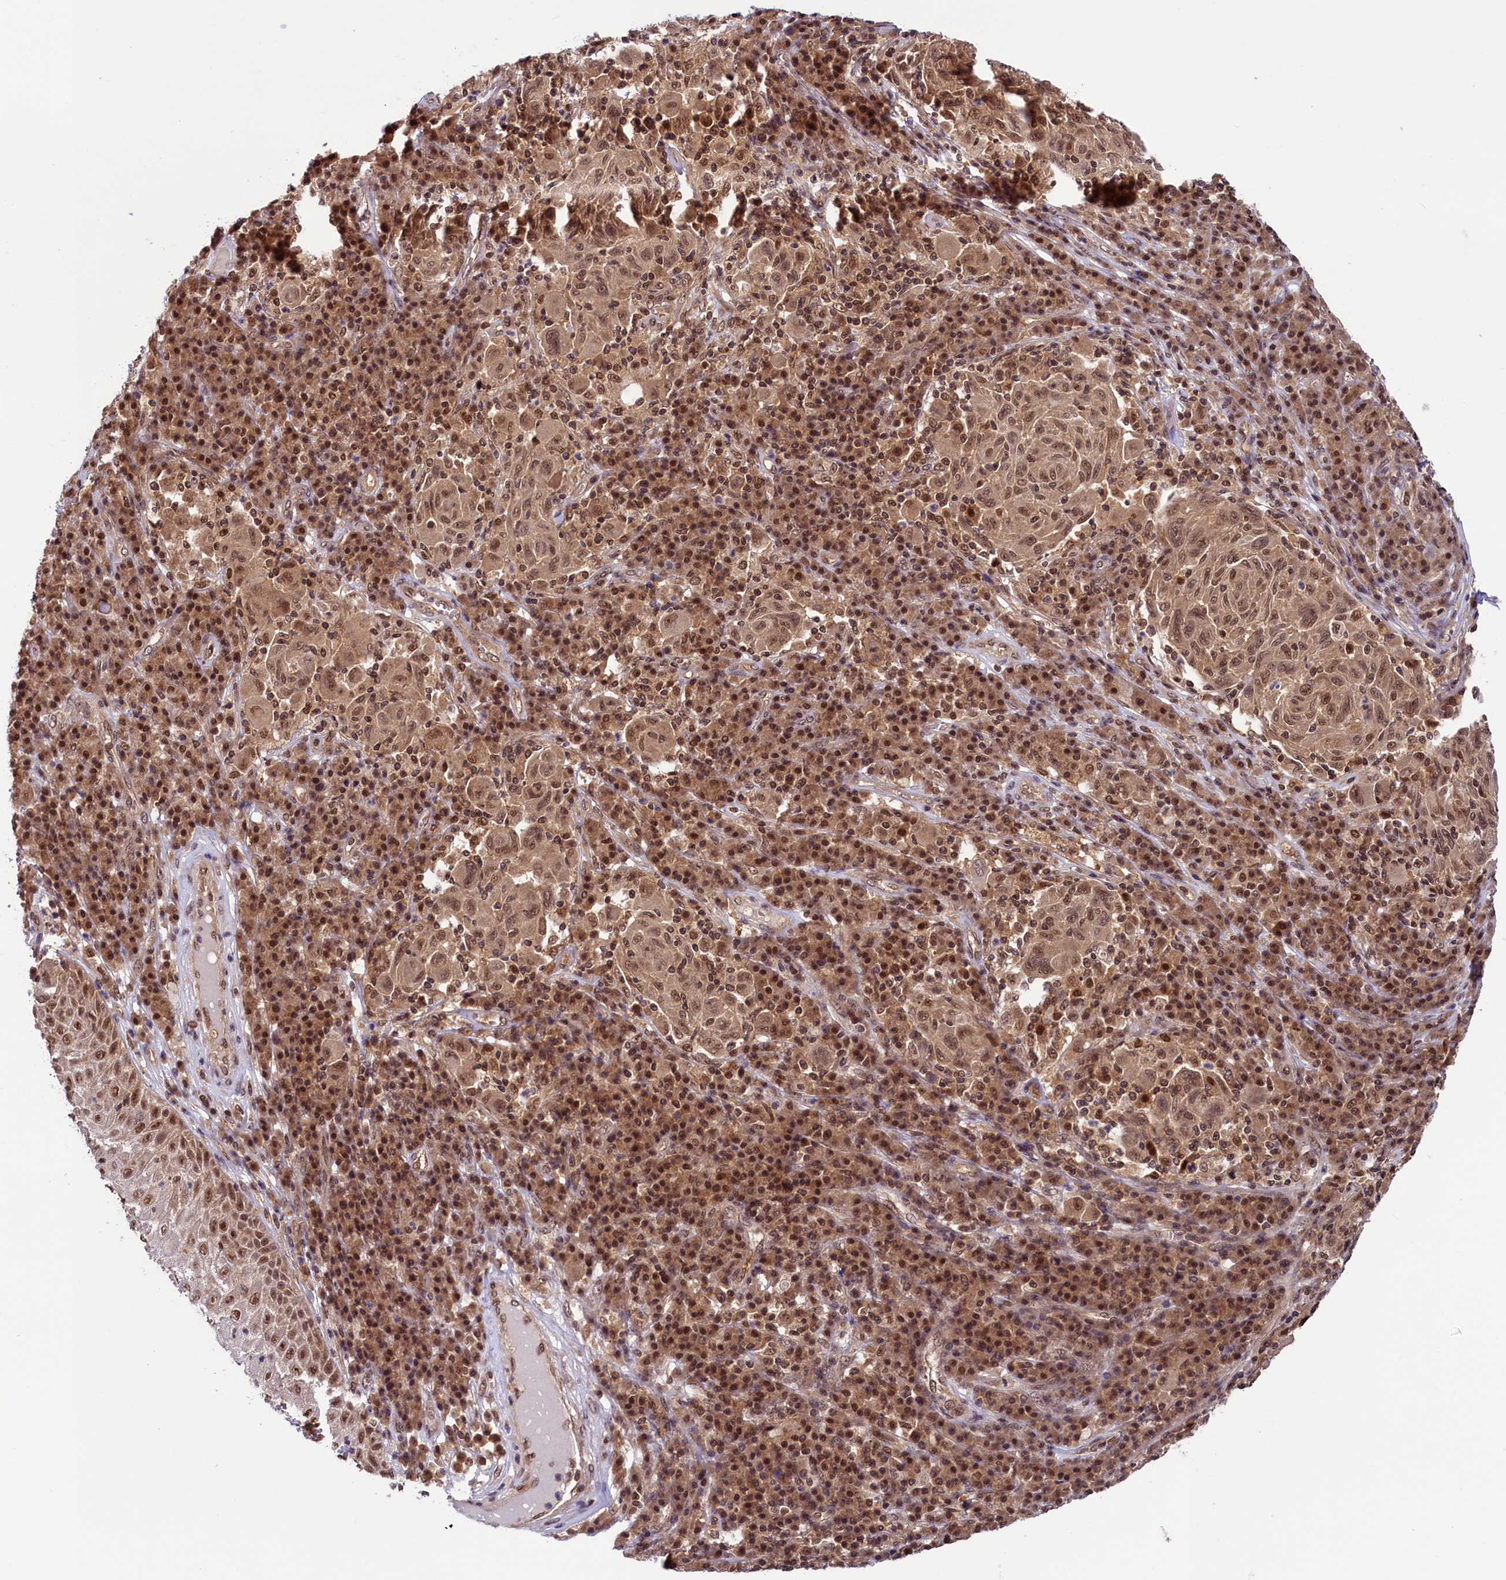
{"staining": {"intensity": "moderate", "quantity": ">75%", "location": "cytoplasmic/membranous,nuclear"}, "tissue": "melanoma", "cell_type": "Tumor cells", "image_type": "cancer", "snomed": [{"axis": "morphology", "description": "Malignant melanoma, NOS"}, {"axis": "topography", "description": "Skin"}], "caption": "A medium amount of moderate cytoplasmic/membranous and nuclear positivity is seen in about >75% of tumor cells in melanoma tissue.", "gene": "SLC7A6OS", "patient": {"sex": "male", "age": 53}}